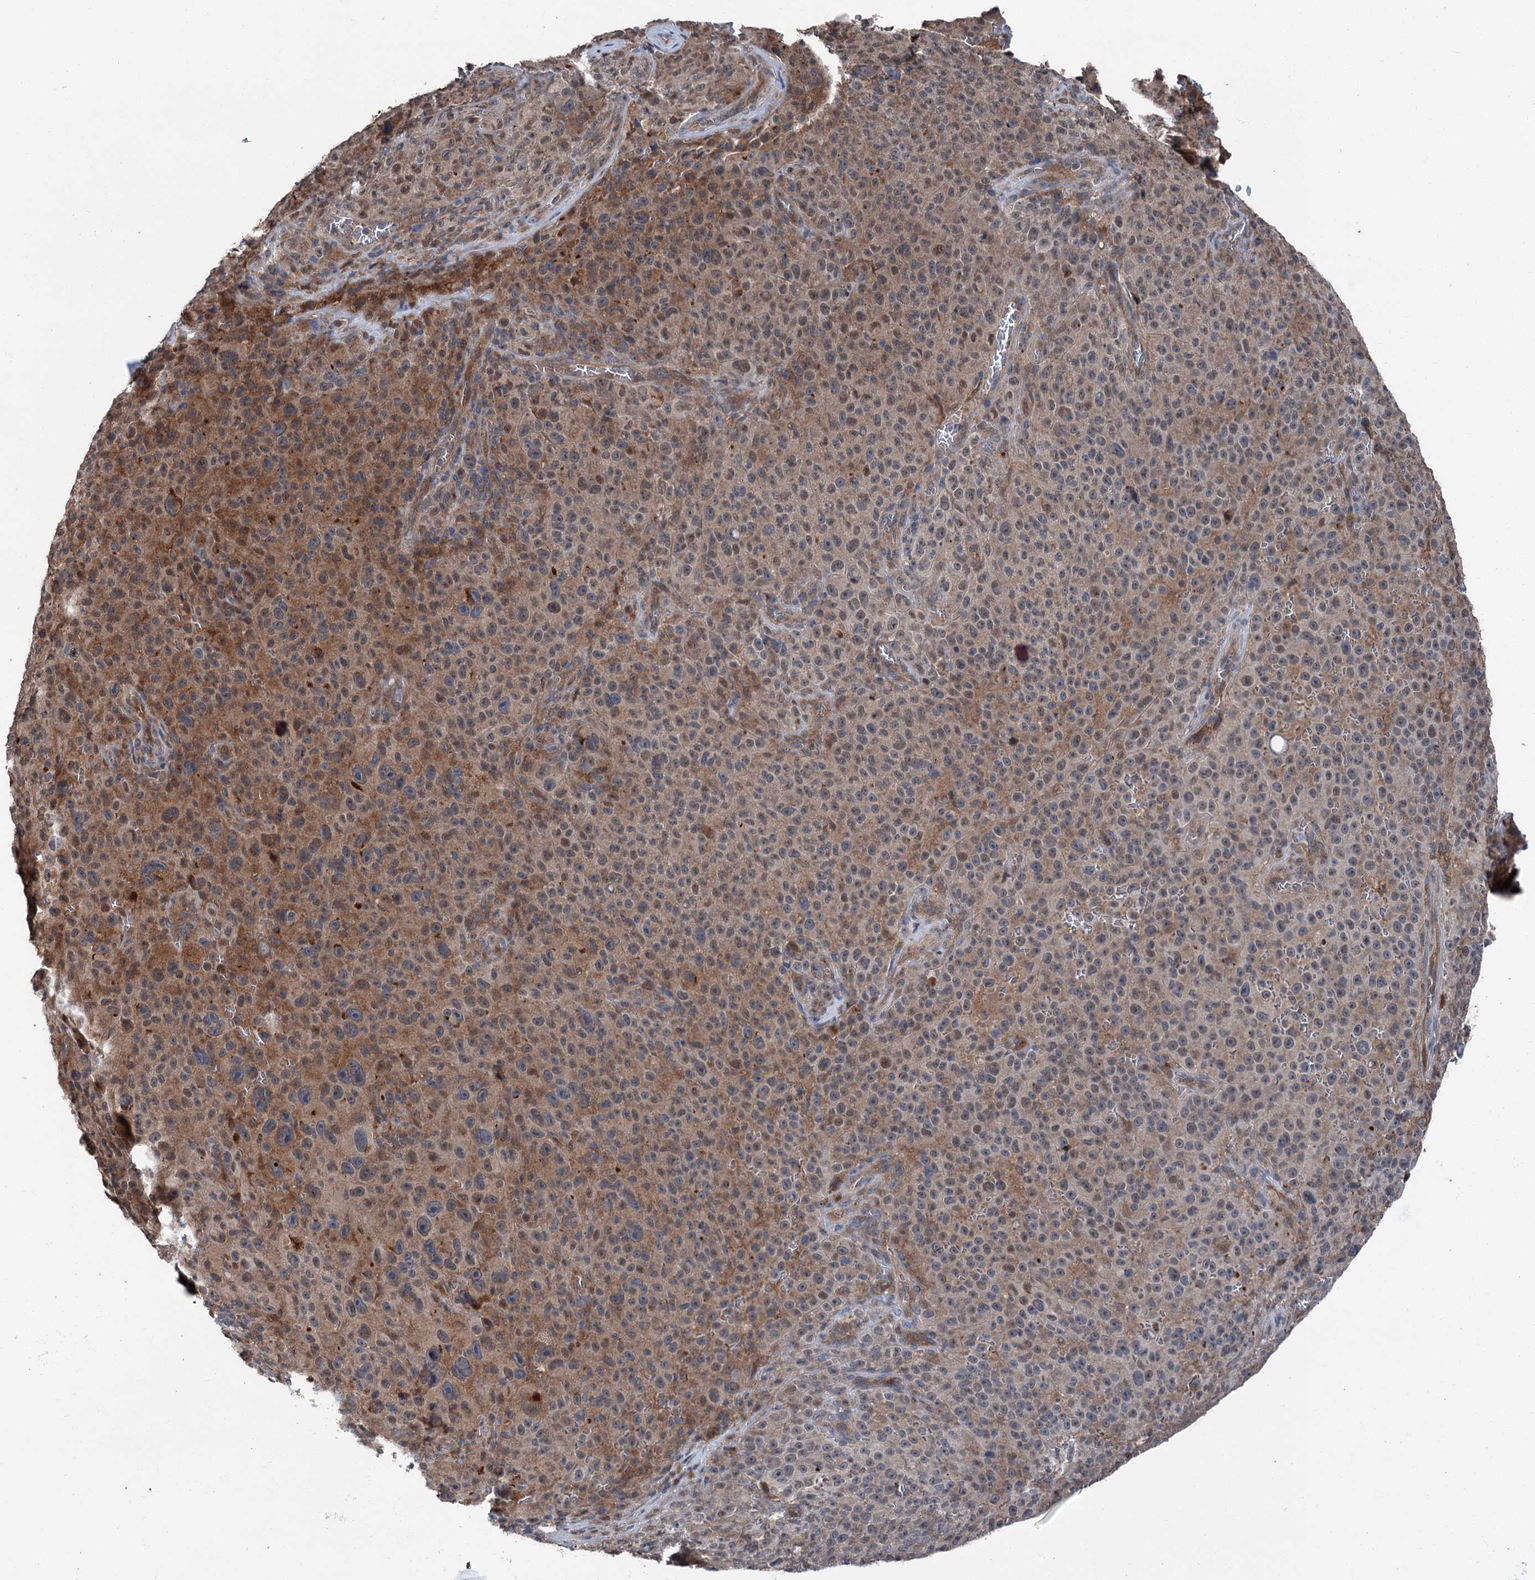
{"staining": {"intensity": "moderate", "quantity": "25%-75%", "location": "cytoplasmic/membranous,nuclear"}, "tissue": "melanoma", "cell_type": "Tumor cells", "image_type": "cancer", "snomed": [{"axis": "morphology", "description": "Malignant melanoma, NOS"}, {"axis": "topography", "description": "Skin"}], "caption": "About 25%-75% of tumor cells in malignant melanoma display moderate cytoplasmic/membranous and nuclear protein expression as visualized by brown immunohistochemical staining.", "gene": "PSMD13", "patient": {"sex": "female", "age": 82}}